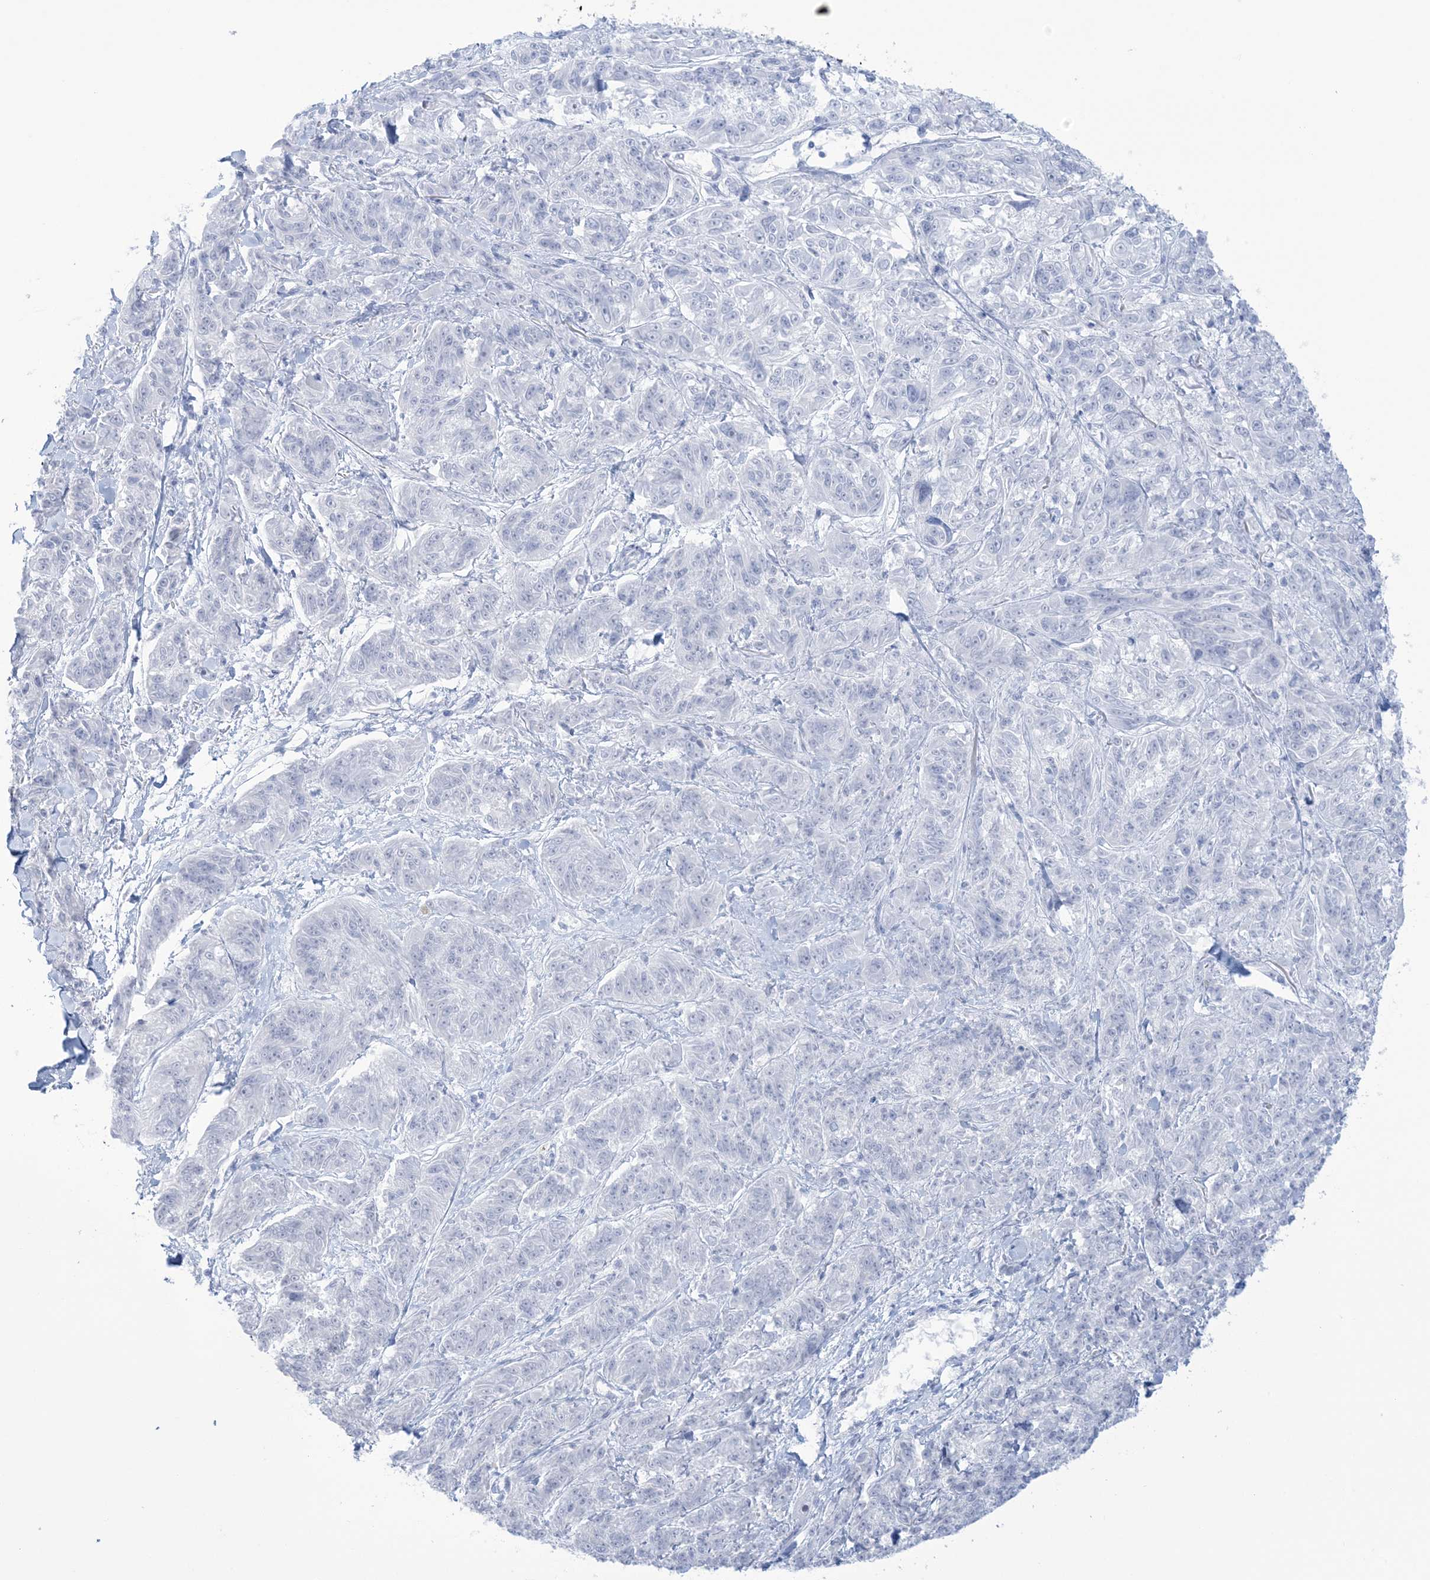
{"staining": {"intensity": "negative", "quantity": "none", "location": "none"}, "tissue": "melanoma", "cell_type": "Tumor cells", "image_type": "cancer", "snomed": [{"axis": "morphology", "description": "Malignant melanoma, NOS"}, {"axis": "topography", "description": "Skin"}], "caption": "Micrograph shows no protein staining in tumor cells of melanoma tissue.", "gene": "AGXT", "patient": {"sex": "male", "age": 53}}